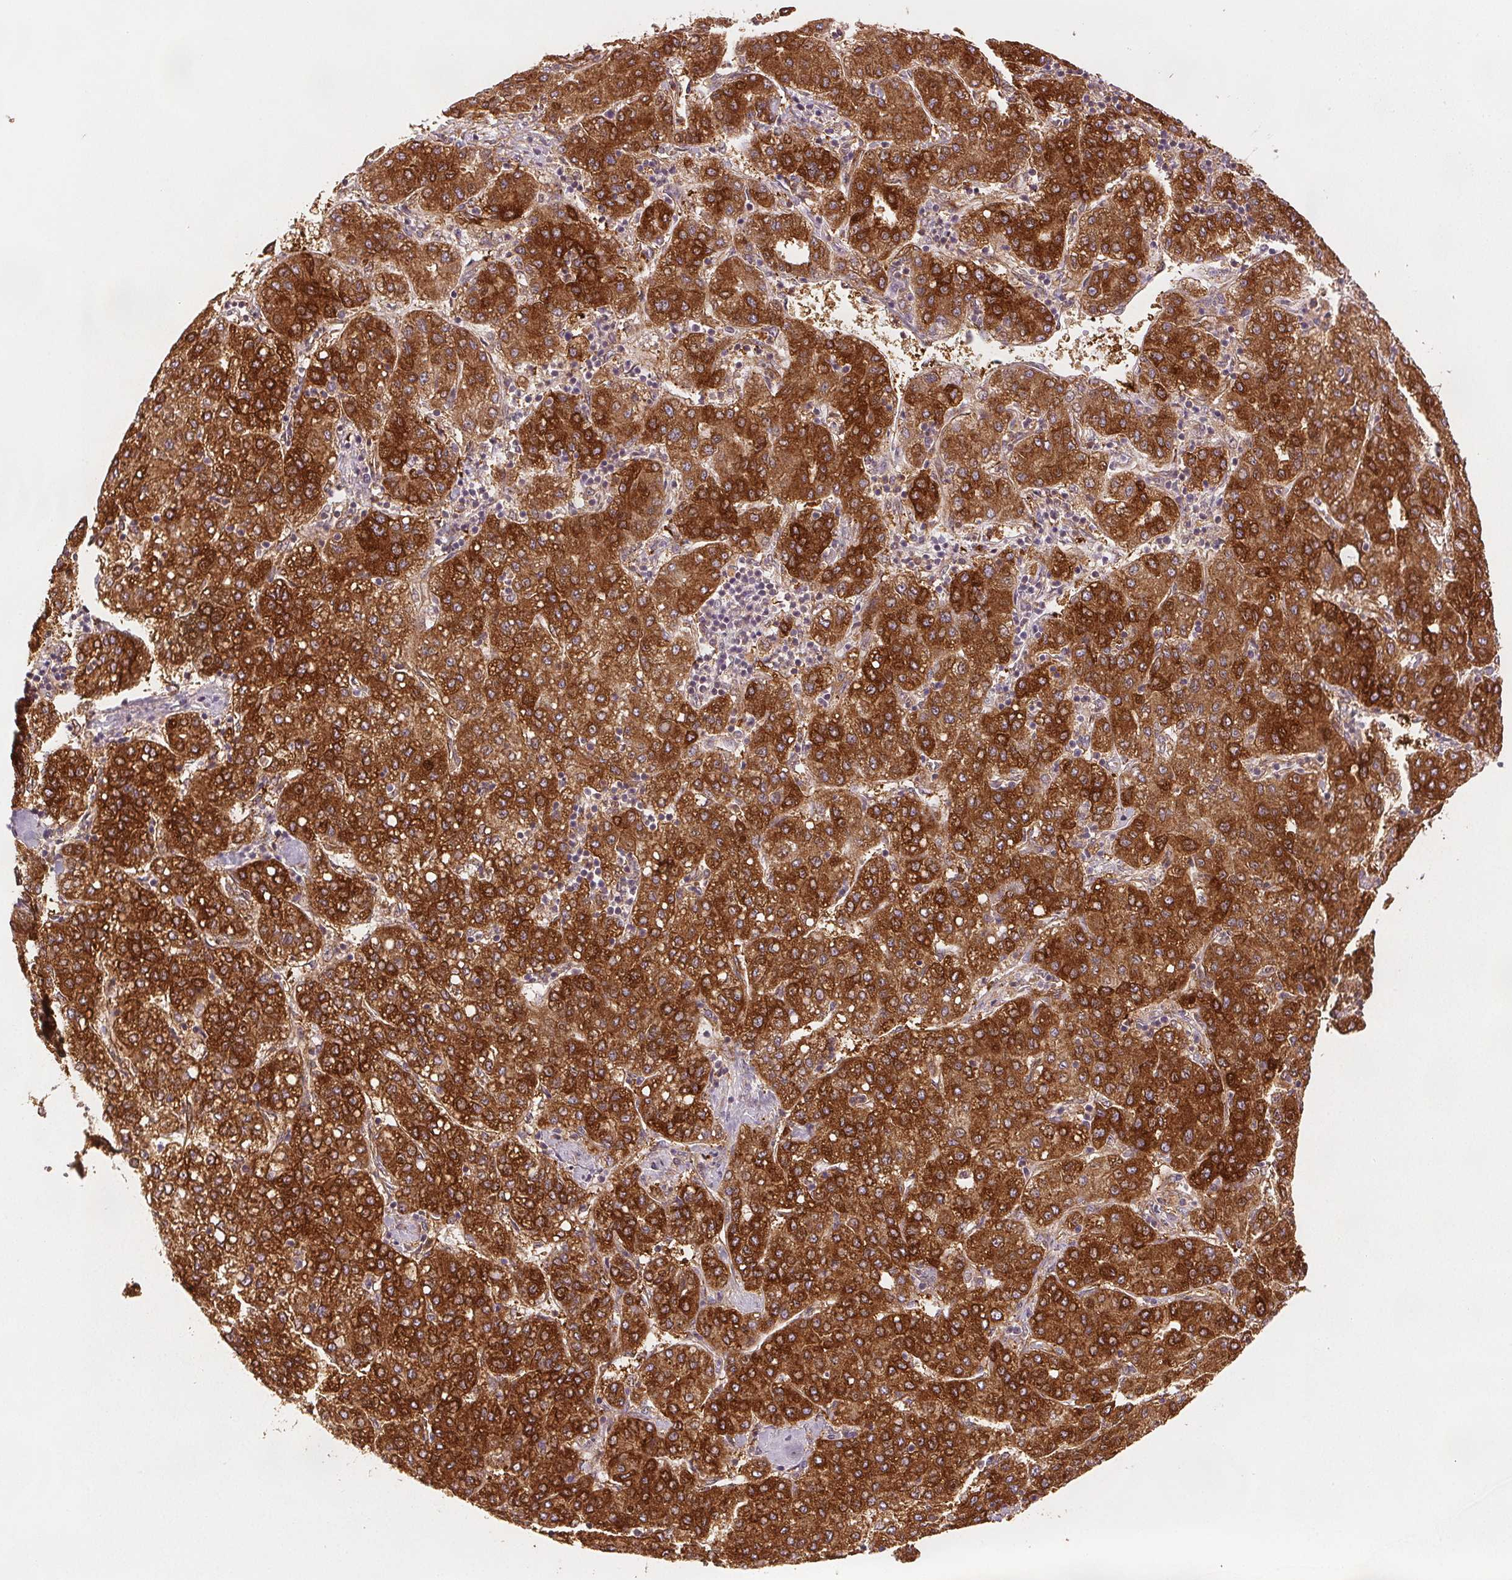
{"staining": {"intensity": "strong", "quantity": ">75%", "location": "cytoplasmic/membranous"}, "tissue": "liver cancer", "cell_type": "Tumor cells", "image_type": "cancer", "snomed": [{"axis": "morphology", "description": "Carcinoma, Hepatocellular, NOS"}, {"axis": "topography", "description": "Liver"}], "caption": "DAB (3,3'-diaminobenzidine) immunohistochemical staining of liver cancer exhibits strong cytoplasmic/membranous protein staining in about >75% of tumor cells. The protein is stained brown, and the nuclei are stained in blue (DAB IHC with brightfield microscopy, high magnification).", "gene": "DIAPH2", "patient": {"sex": "male", "age": 65}}